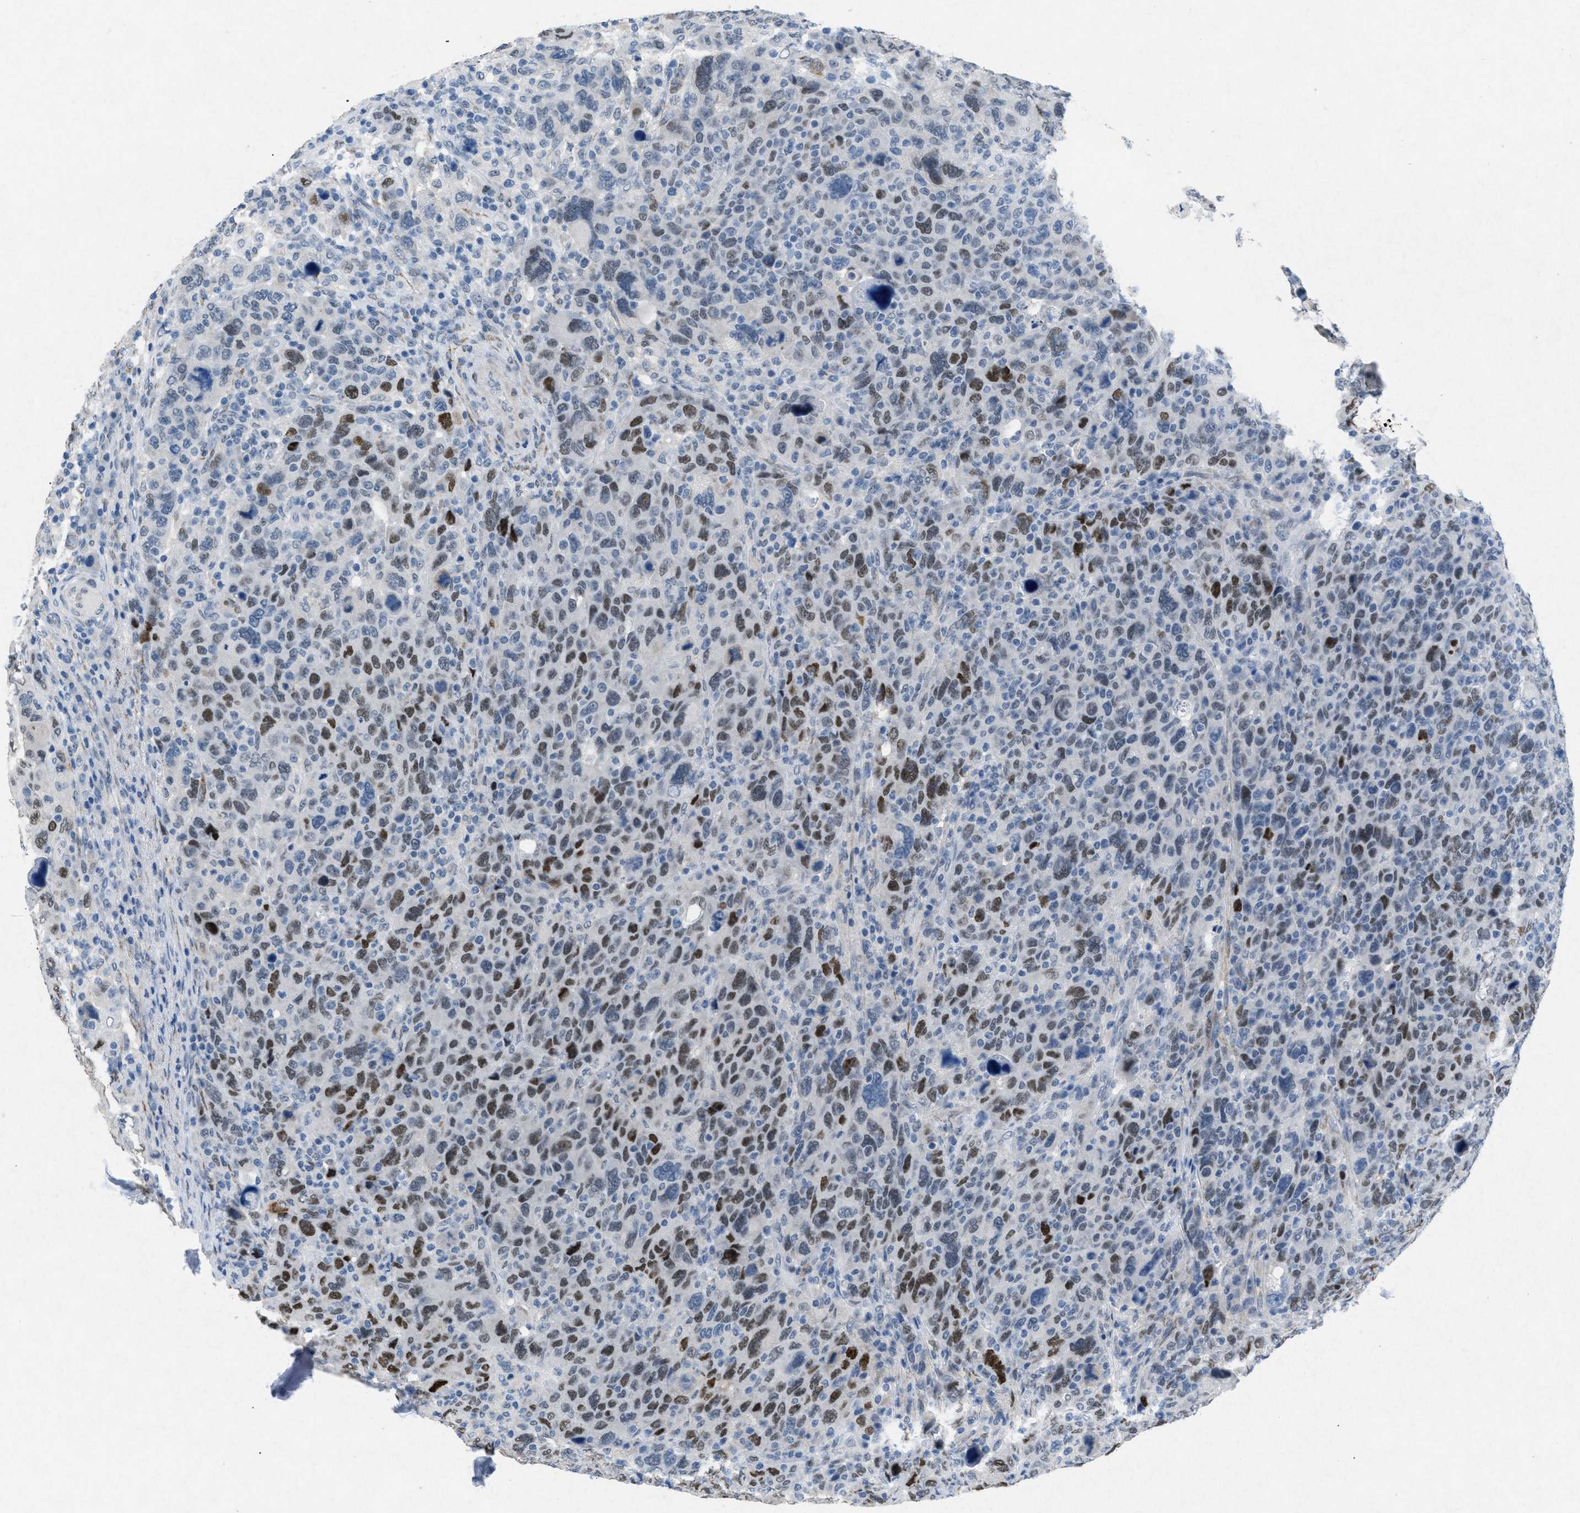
{"staining": {"intensity": "moderate", "quantity": "25%-75%", "location": "nuclear"}, "tissue": "breast cancer", "cell_type": "Tumor cells", "image_type": "cancer", "snomed": [{"axis": "morphology", "description": "Duct carcinoma"}, {"axis": "topography", "description": "Breast"}], "caption": "Breast cancer (infiltrating ductal carcinoma) tissue reveals moderate nuclear expression in about 25%-75% of tumor cells", "gene": "TASOR", "patient": {"sex": "female", "age": 37}}